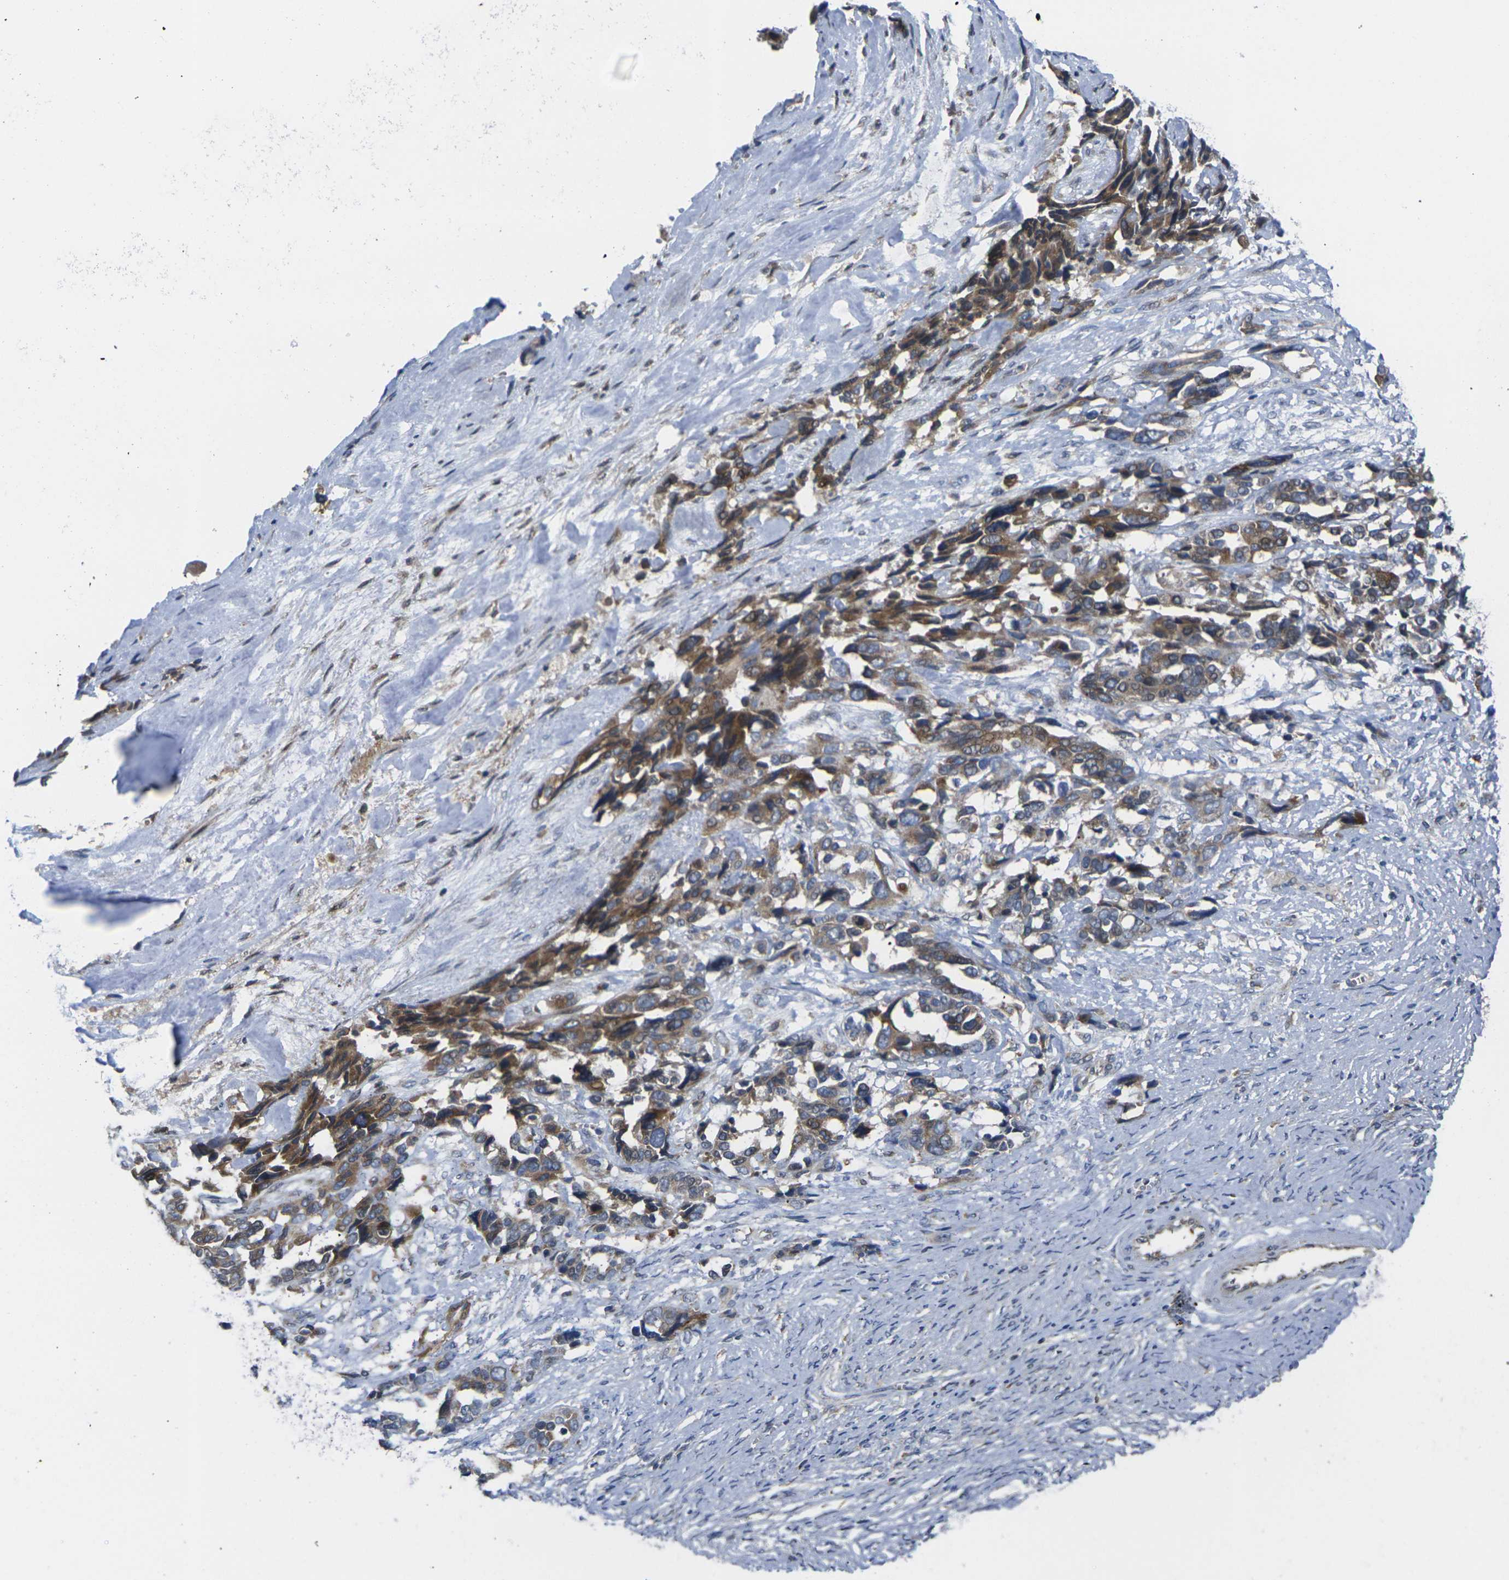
{"staining": {"intensity": "moderate", "quantity": ">75%", "location": "cytoplasmic/membranous"}, "tissue": "ovarian cancer", "cell_type": "Tumor cells", "image_type": "cancer", "snomed": [{"axis": "morphology", "description": "Cystadenocarcinoma, serous, NOS"}, {"axis": "topography", "description": "Ovary"}], "caption": "Immunohistochemistry (IHC) histopathology image of human serous cystadenocarcinoma (ovarian) stained for a protein (brown), which demonstrates medium levels of moderate cytoplasmic/membranous staining in about >75% of tumor cells.", "gene": "FZD1", "patient": {"sex": "female", "age": 44}}